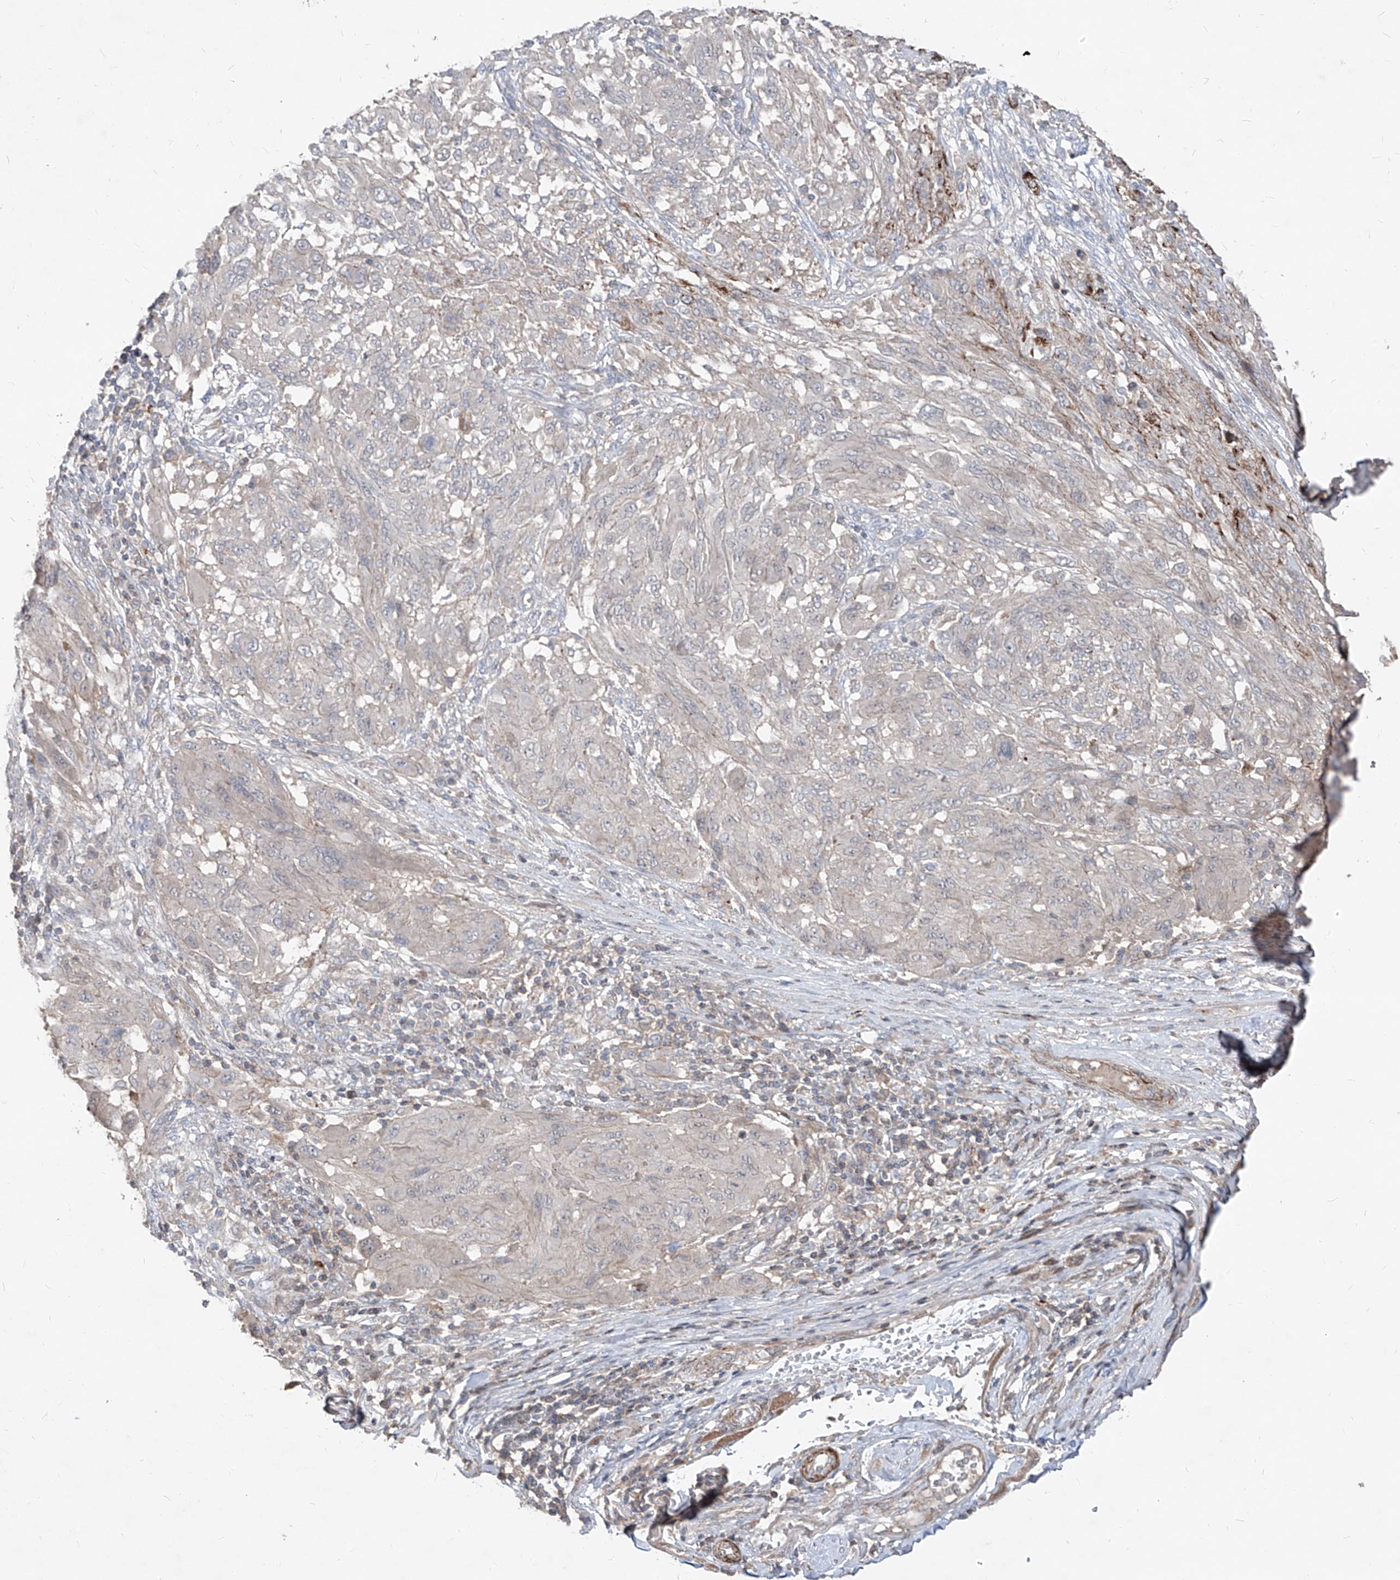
{"staining": {"intensity": "negative", "quantity": "none", "location": "none"}, "tissue": "melanoma", "cell_type": "Tumor cells", "image_type": "cancer", "snomed": [{"axis": "morphology", "description": "Malignant melanoma, NOS"}, {"axis": "topography", "description": "Skin"}], "caption": "This is an immunohistochemistry photomicrograph of human melanoma. There is no expression in tumor cells.", "gene": "UFD1", "patient": {"sex": "female", "age": 91}}